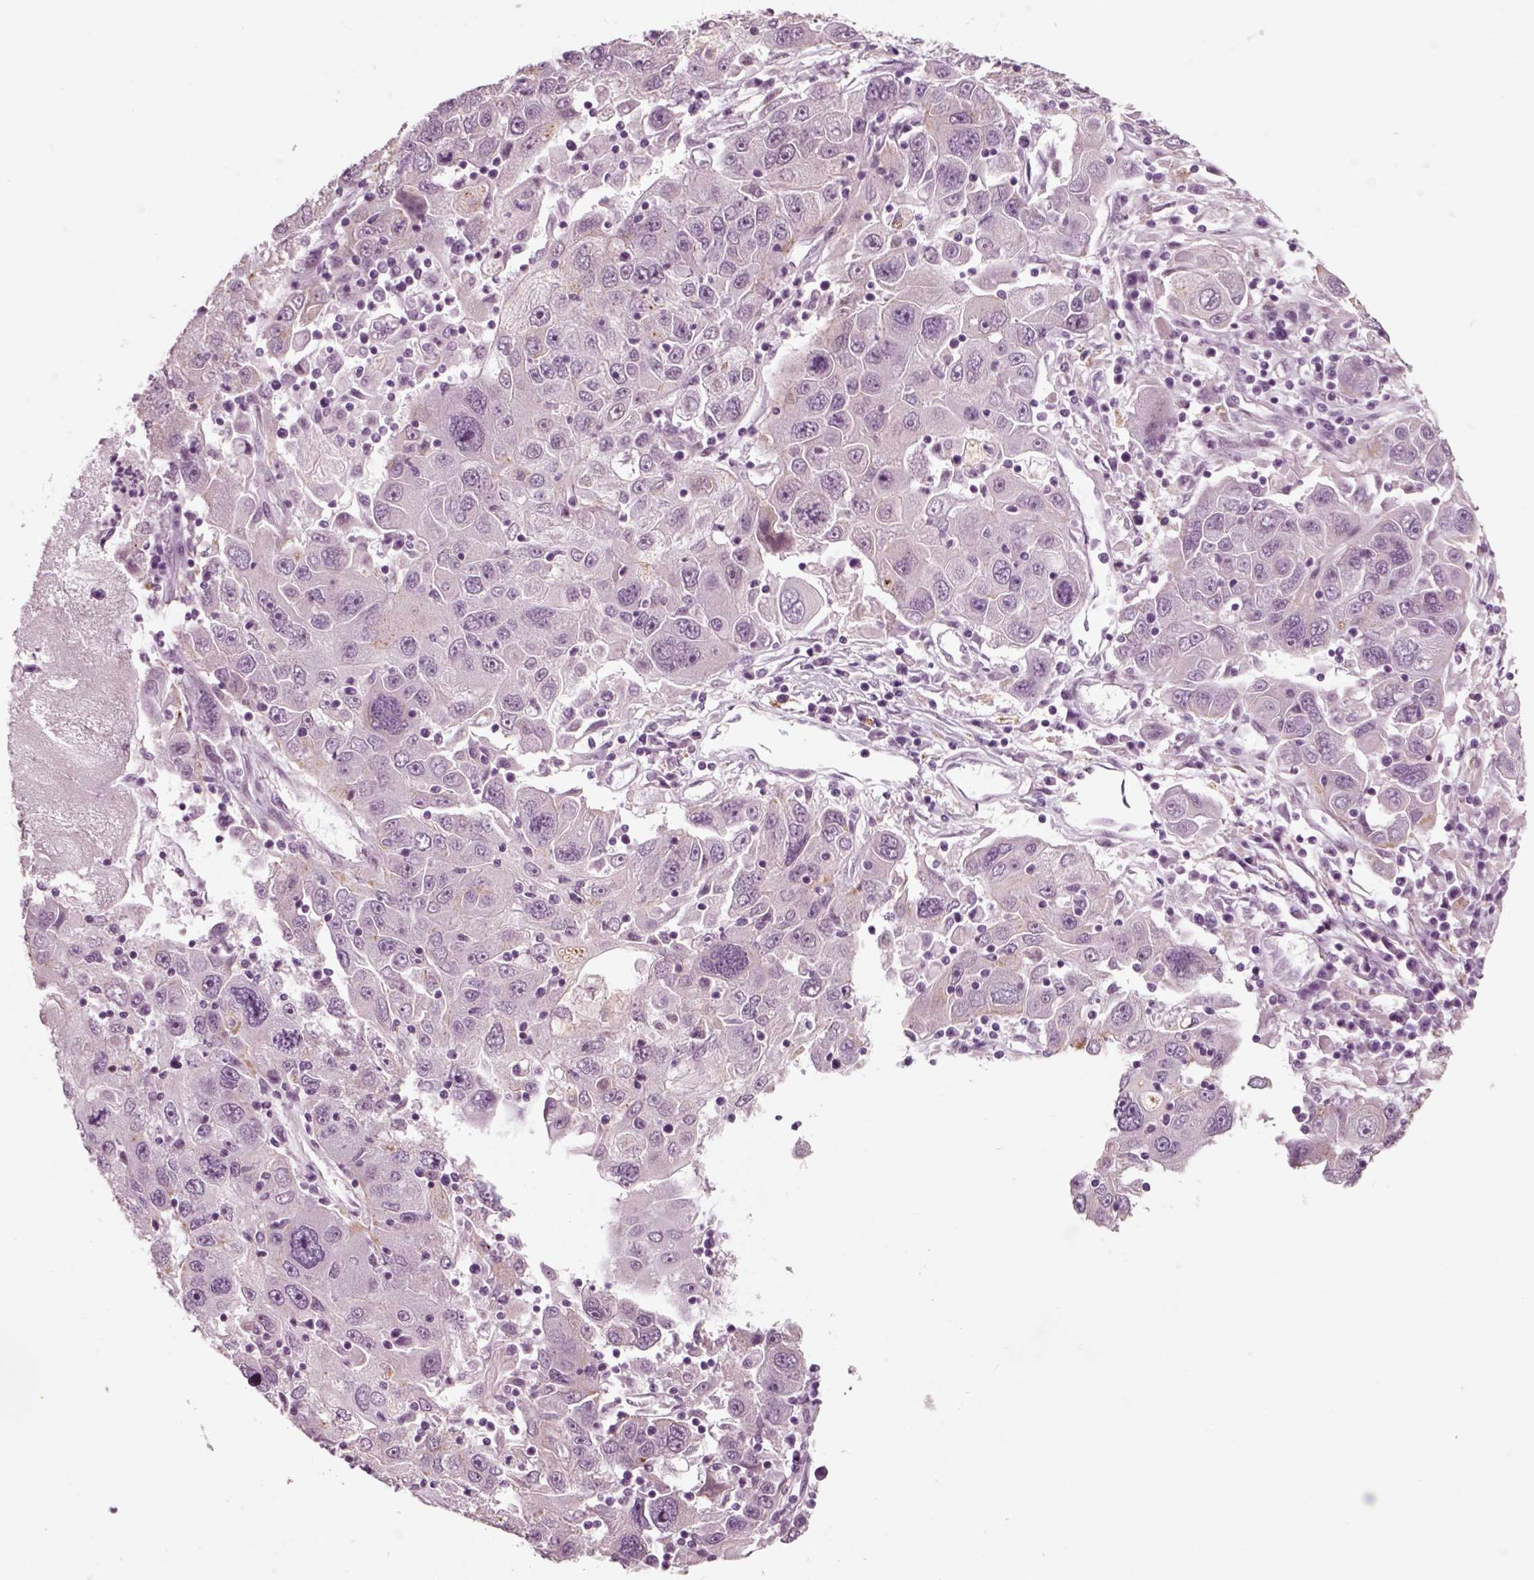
{"staining": {"intensity": "negative", "quantity": "none", "location": "none"}, "tissue": "stomach cancer", "cell_type": "Tumor cells", "image_type": "cancer", "snomed": [{"axis": "morphology", "description": "Adenocarcinoma, NOS"}, {"axis": "topography", "description": "Stomach"}], "caption": "This is a micrograph of immunohistochemistry (IHC) staining of stomach cancer, which shows no expression in tumor cells.", "gene": "CHGB", "patient": {"sex": "male", "age": 56}}